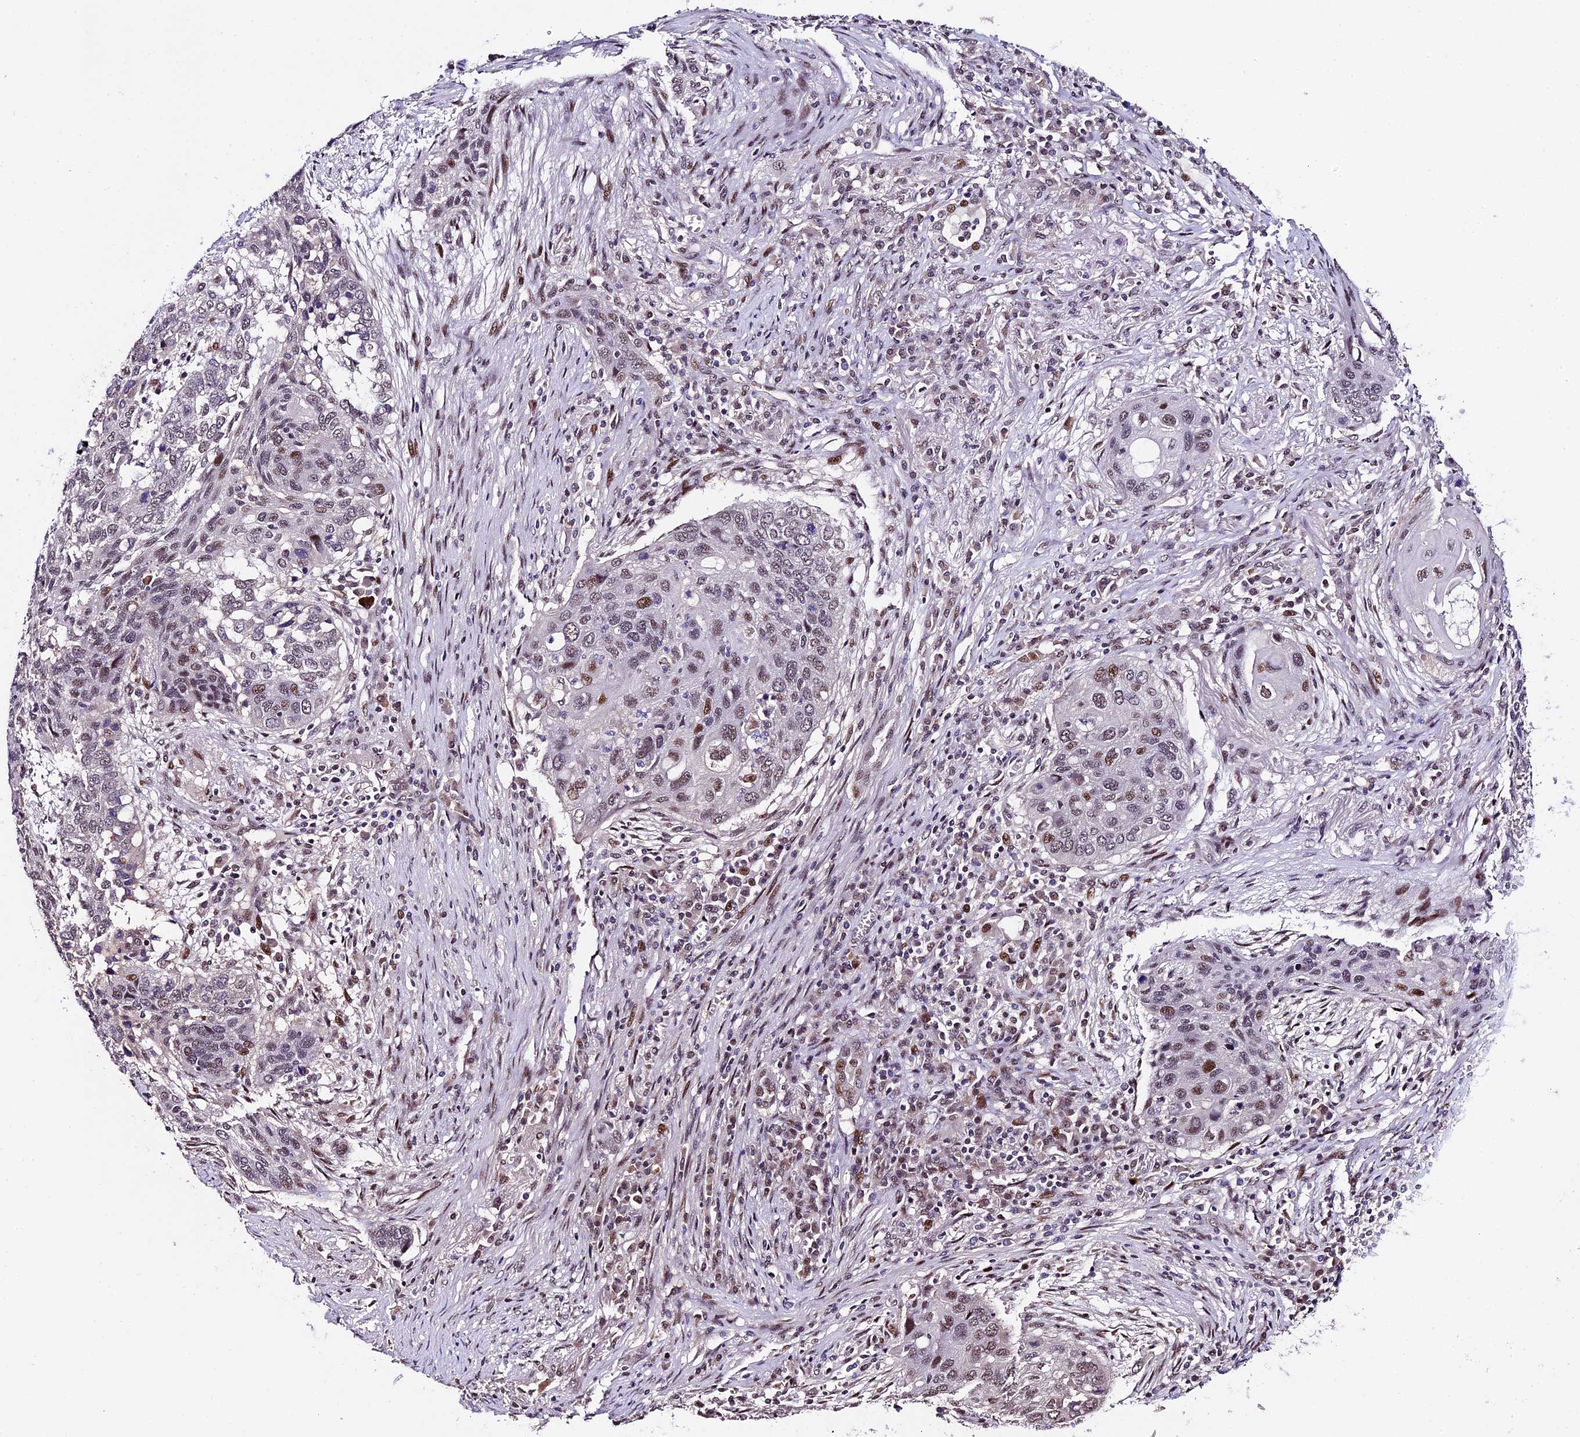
{"staining": {"intensity": "moderate", "quantity": "<25%", "location": "nuclear"}, "tissue": "lung cancer", "cell_type": "Tumor cells", "image_type": "cancer", "snomed": [{"axis": "morphology", "description": "Squamous cell carcinoma, NOS"}, {"axis": "topography", "description": "Lung"}], "caption": "Lung cancer (squamous cell carcinoma) stained with a brown dye displays moderate nuclear positive positivity in about <25% of tumor cells.", "gene": "TCP11L2", "patient": {"sex": "female", "age": 63}}